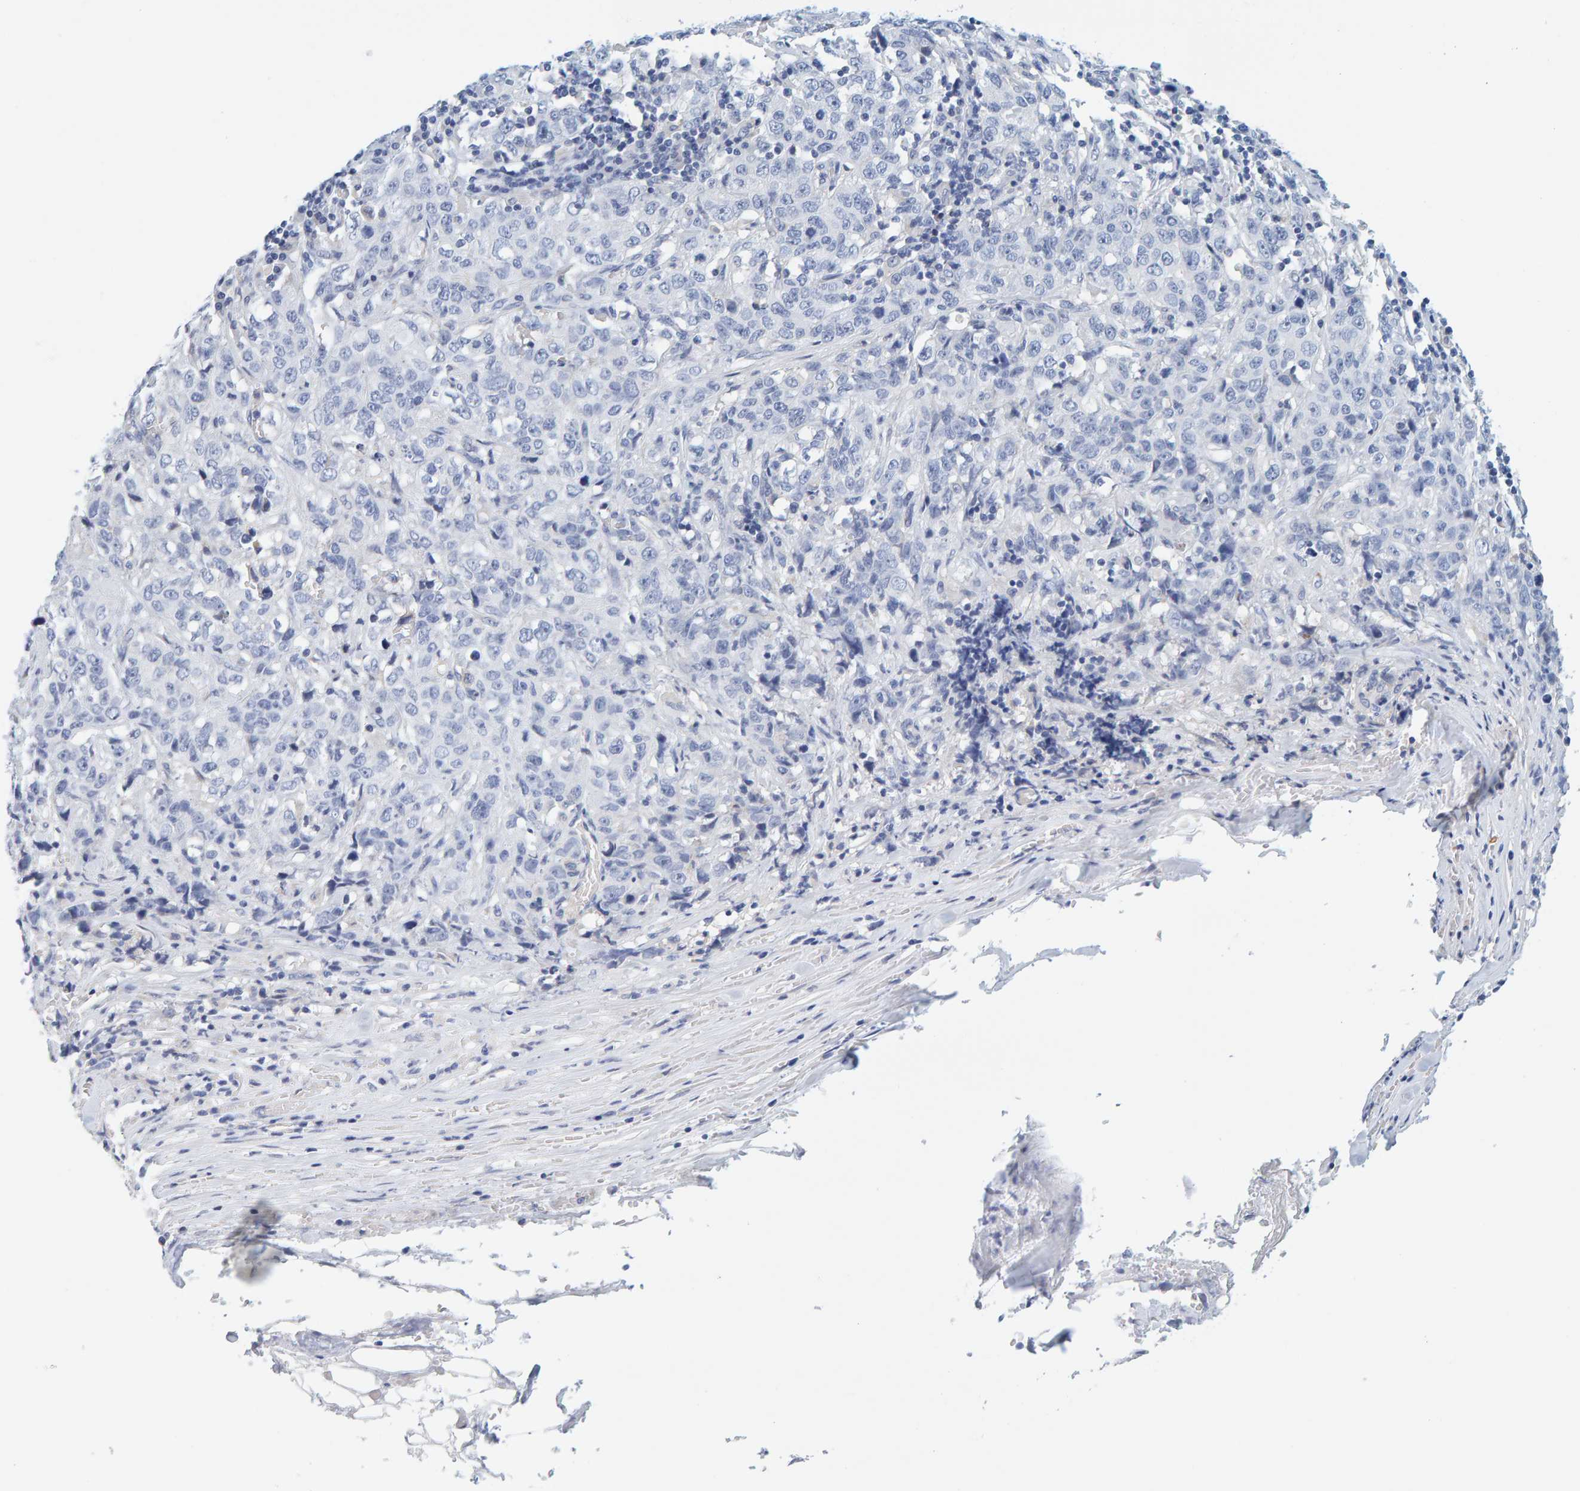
{"staining": {"intensity": "negative", "quantity": "none", "location": "none"}, "tissue": "stomach cancer", "cell_type": "Tumor cells", "image_type": "cancer", "snomed": [{"axis": "morphology", "description": "Adenocarcinoma, NOS"}, {"axis": "topography", "description": "Stomach"}], "caption": "Immunohistochemistry of human stomach cancer shows no expression in tumor cells. The staining was performed using DAB to visualize the protein expression in brown, while the nuclei were stained in blue with hematoxylin (Magnification: 20x).", "gene": "MOG", "patient": {"sex": "male", "age": 48}}